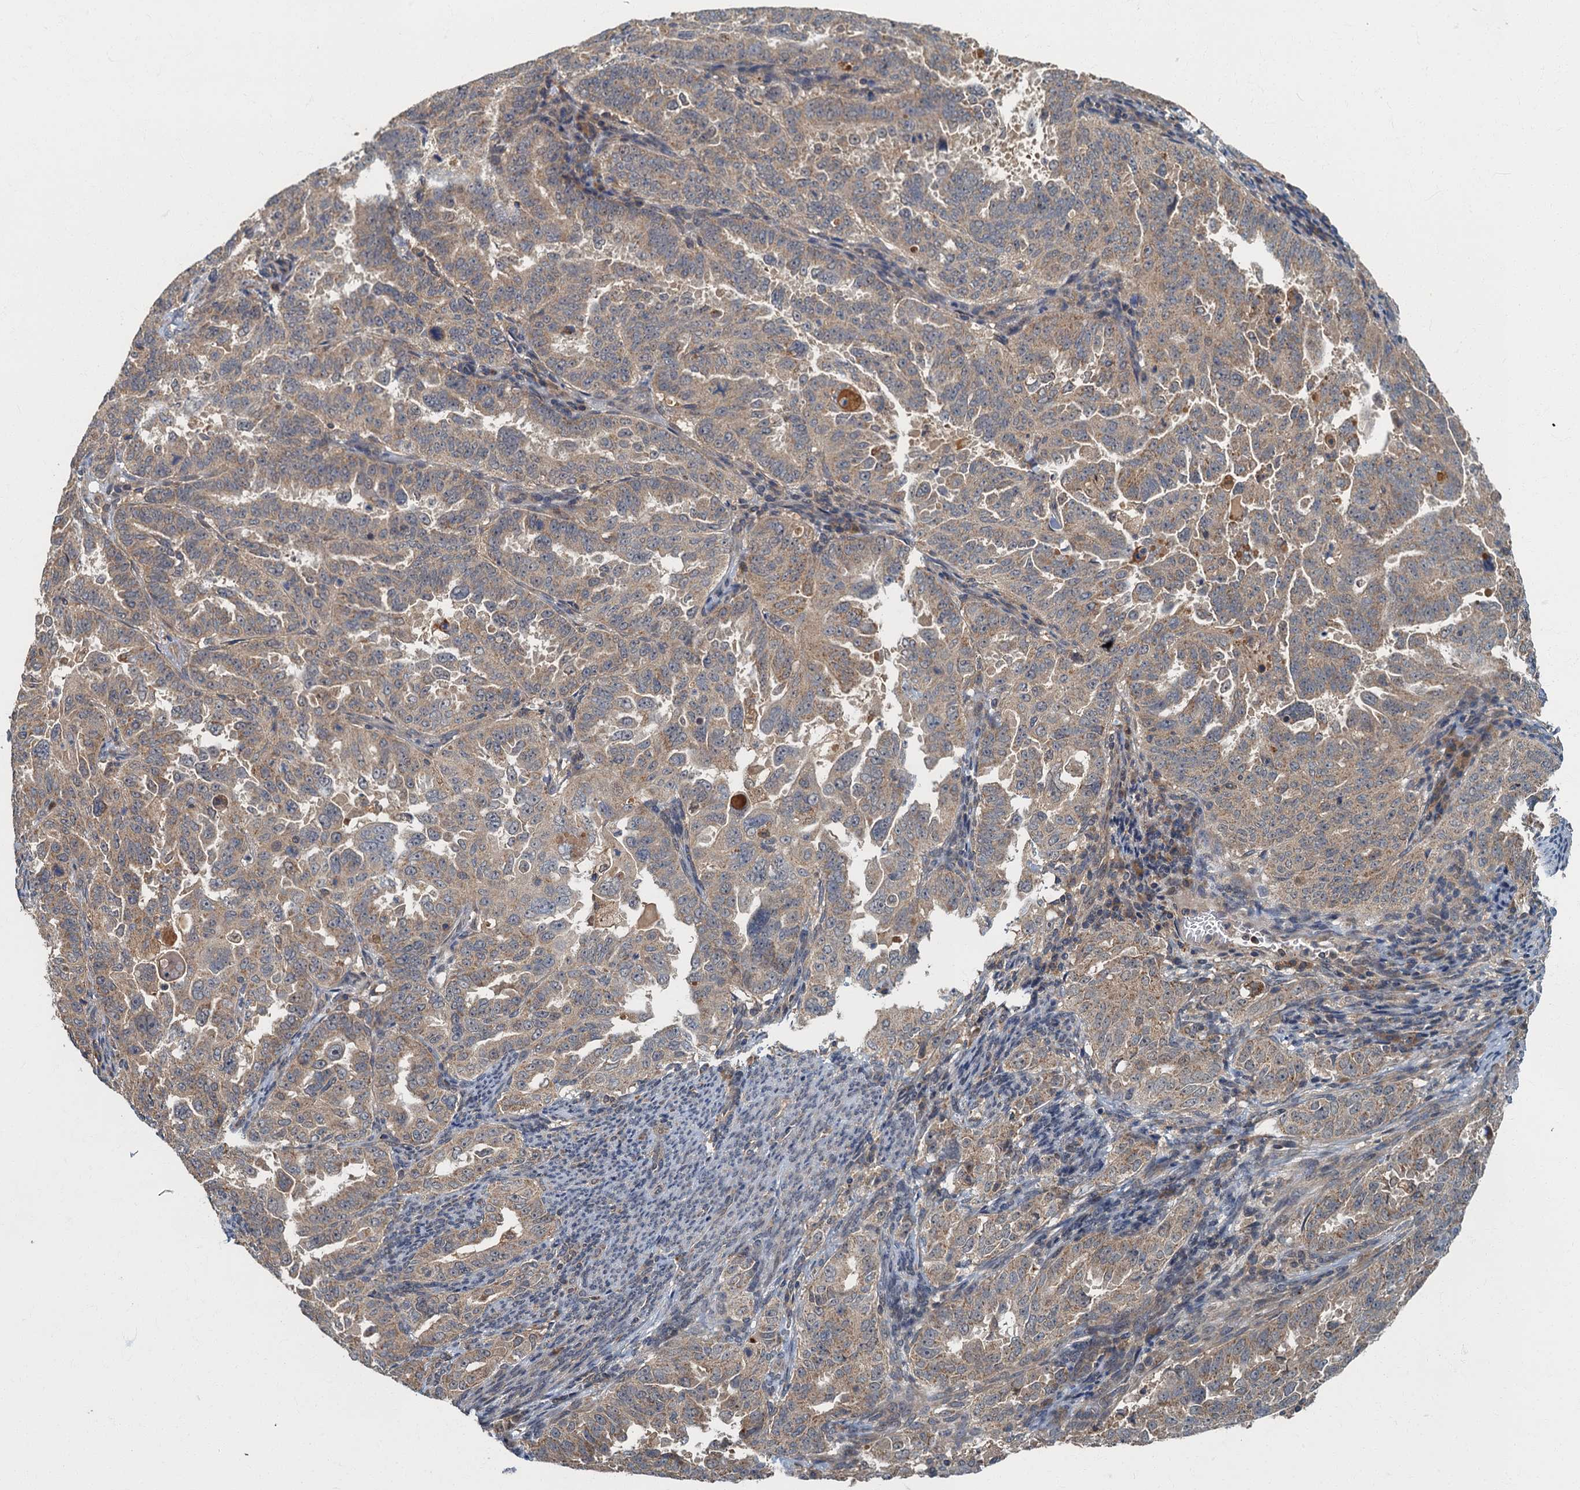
{"staining": {"intensity": "moderate", "quantity": "25%-75%", "location": "cytoplasmic/membranous"}, "tissue": "endometrial cancer", "cell_type": "Tumor cells", "image_type": "cancer", "snomed": [{"axis": "morphology", "description": "Adenocarcinoma, NOS"}, {"axis": "topography", "description": "Endometrium"}], "caption": "High-power microscopy captured an IHC histopathology image of adenocarcinoma (endometrial), revealing moderate cytoplasmic/membranous positivity in approximately 25%-75% of tumor cells.", "gene": "WDCP", "patient": {"sex": "female", "age": 65}}